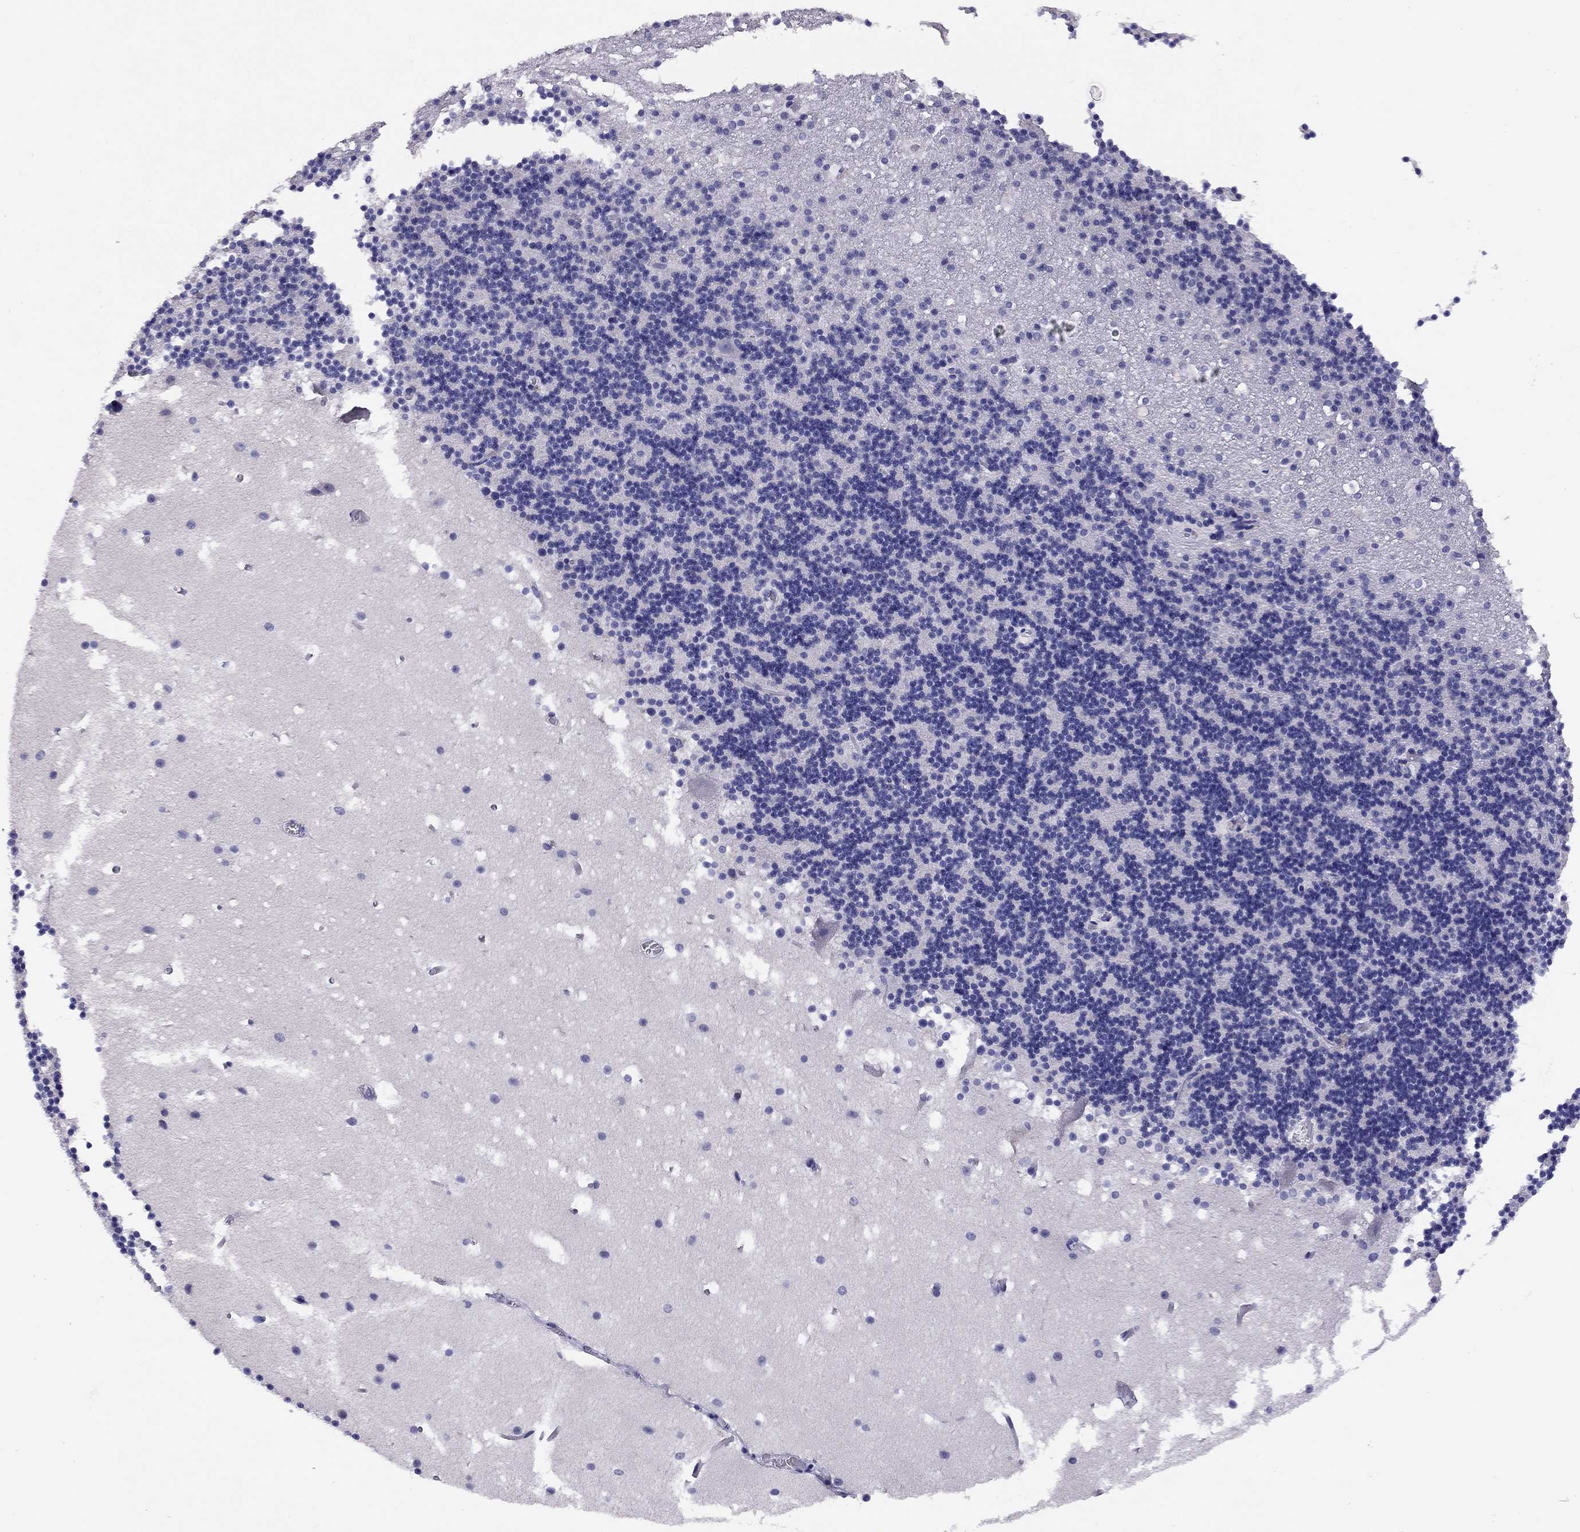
{"staining": {"intensity": "negative", "quantity": "none", "location": "none"}, "tissue": "cerebellum", "cell_type": "Cells in granular layer", "image_type": "normal", "snomed": [{"axis": "morphology", "description": "Normal tissue, NOS"}, {"axis": "topography", "description": "Cerebellum"}], "caption": "High power microscopy photomicrograph of an immunohistochemistry (IHC) histopathology image of benign cerebellum, revealing no significant expression in cells in granular layer.", "gene": "CITED1", "patient": {"sex": "male", "age": 37}}